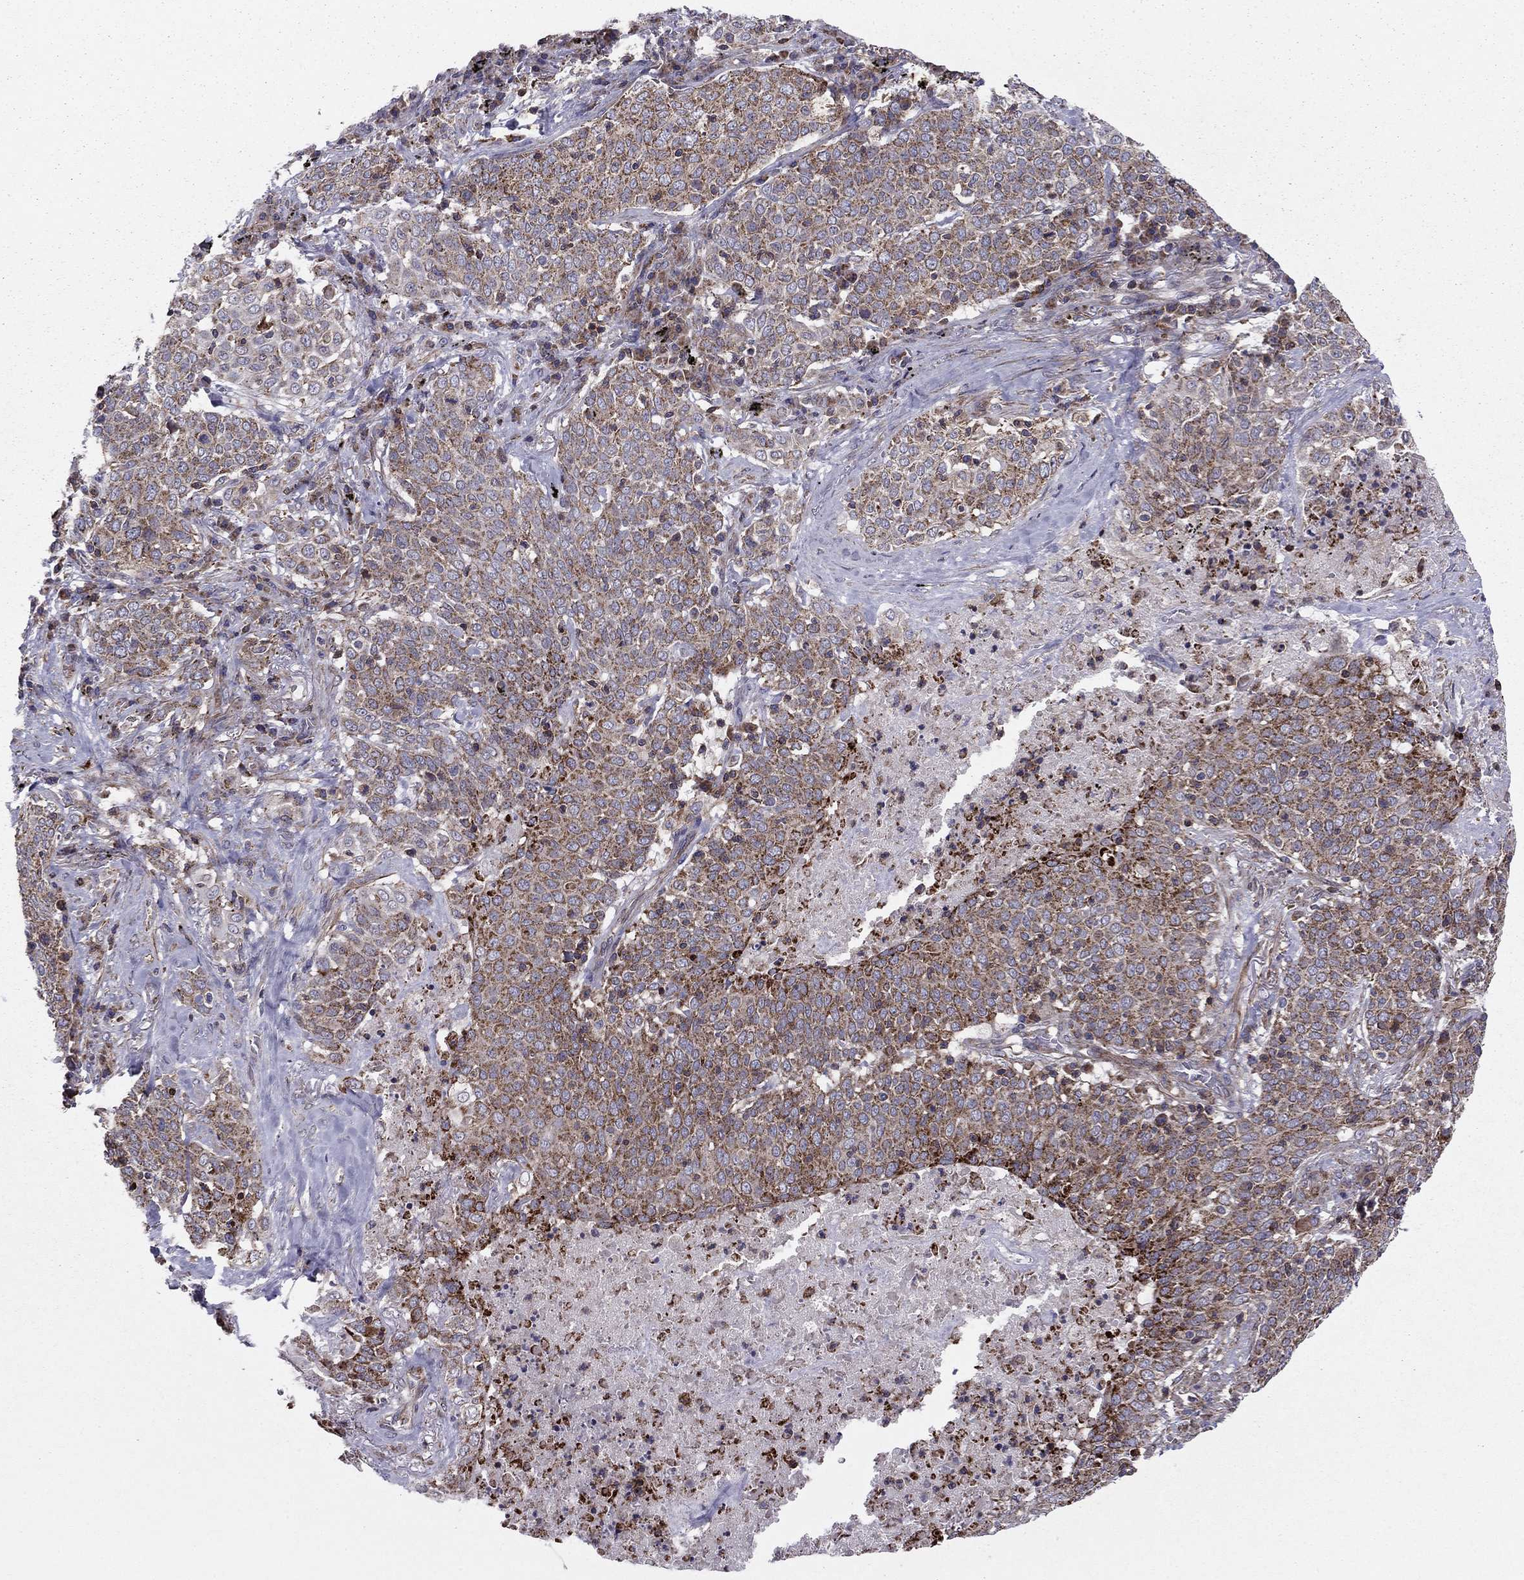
{"staining": {"intensity": "strong", "quantity": "25%-75%", "location": "cytoplasmic/membranous"}, "tissue": "lung cancer", "cell_type": "Tumor cells", "image_type": "cancer", "snomed": [{"axis": "morphology", "description": "Squamous cell carcinoma, NOS"}, {"axis": "topography", "description": "Lung"}], "caption": "Immunohistochemistry (DAB (3,3'-diaminobenzidine)) staining of lung cancer (squamous cell carcinoma) displays strong cytoplasmic/membranous protein expression in about 25%-75% of tumor cells.", "gene": "ALG6", "patient": {"sex": "male", "age": 82}}